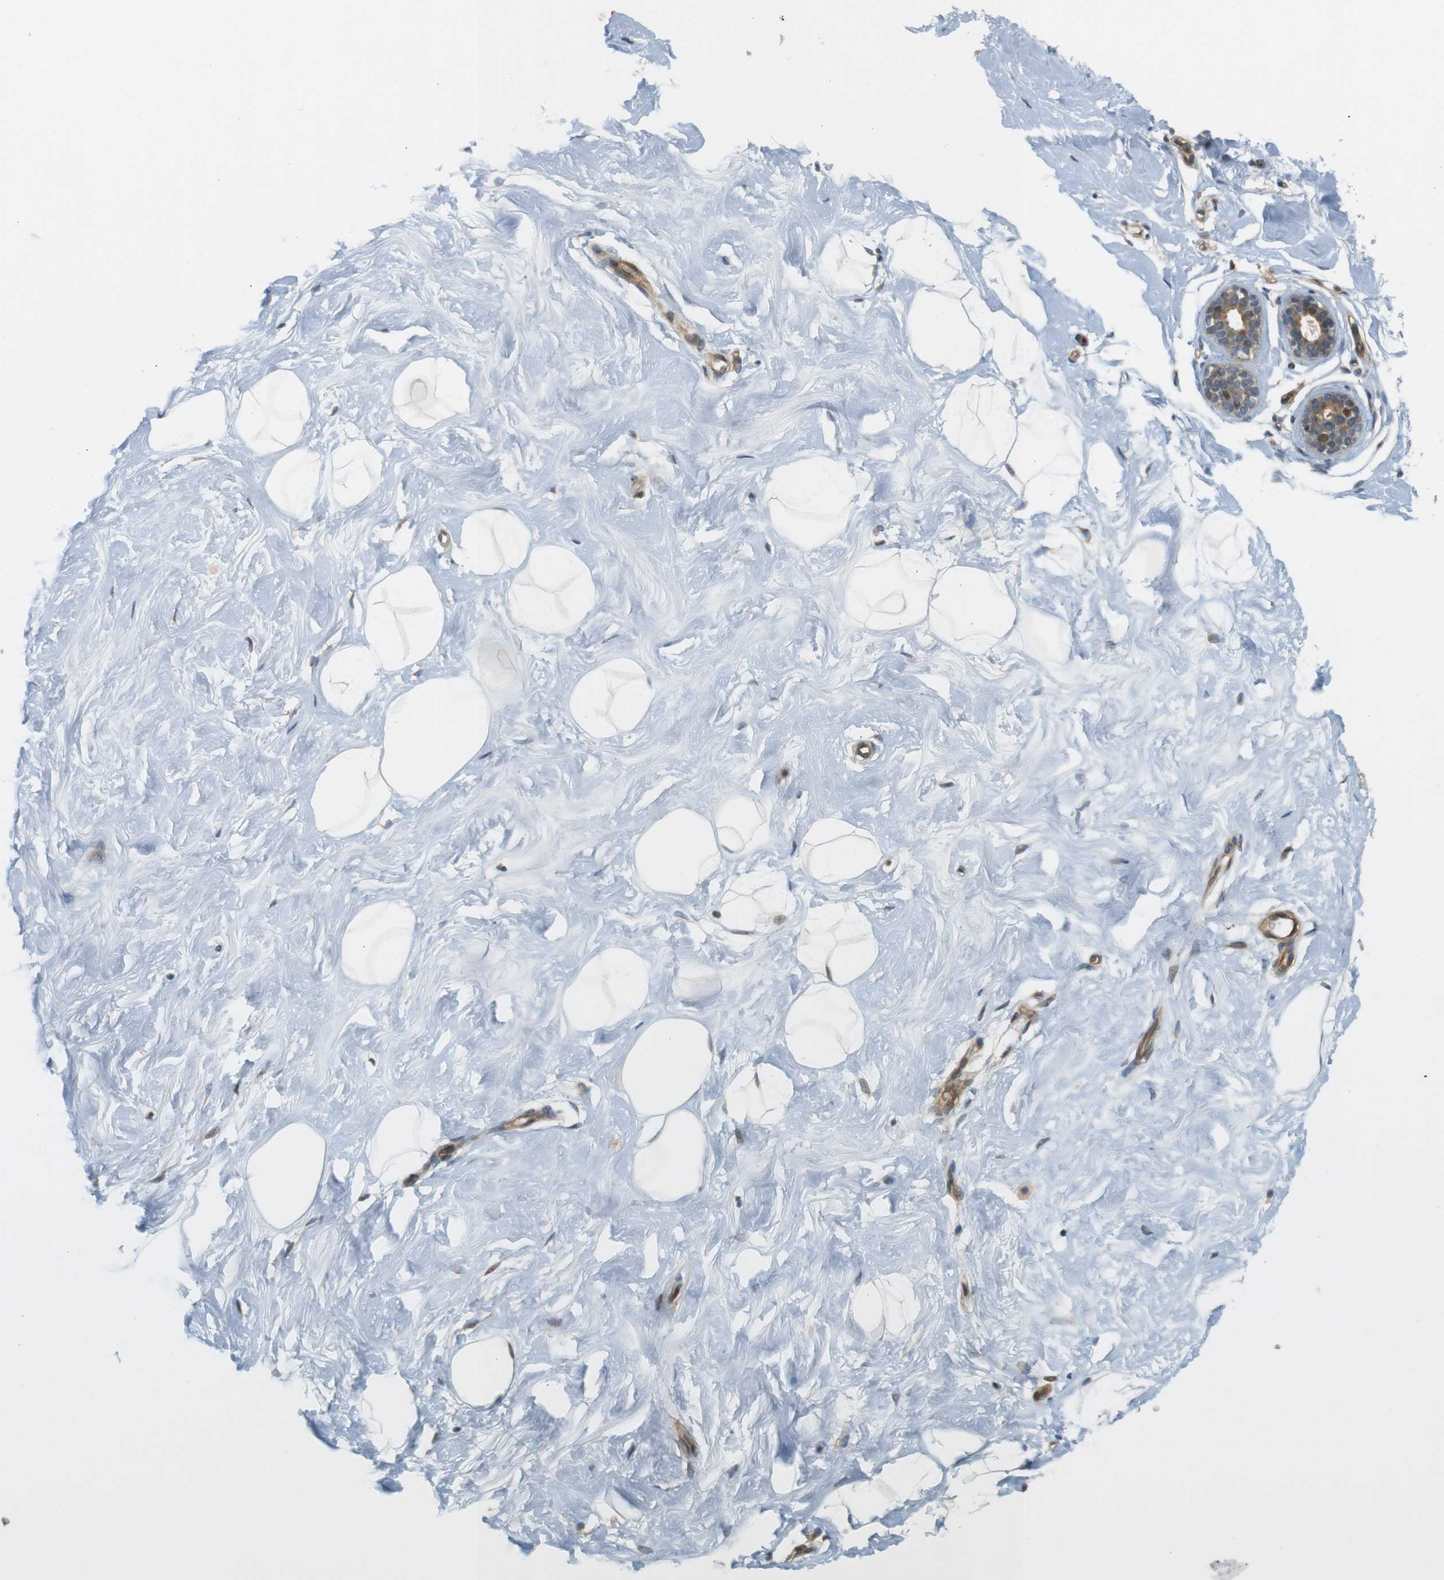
{"staining": {"intensity": "weak", "quantity": ">75%", "location": "cytoplasmic/membranous,nuclear"}, "tissue": "breast", "cell_type": "Adipocytes", "image_type": "normal", "snomed": [{"axis": "morphology", "description": "Normal tissue, NOS"}, {"axis": "topography", "description": "Breast"}], "caption": "Human breast stained for a protein (brown) displays weak cytoplasmic/membranous,nuclear positive expression in about >75% of adipocytes.", "gene": "TSPAN9", "patient": {"sex": "female", "age": 23}}